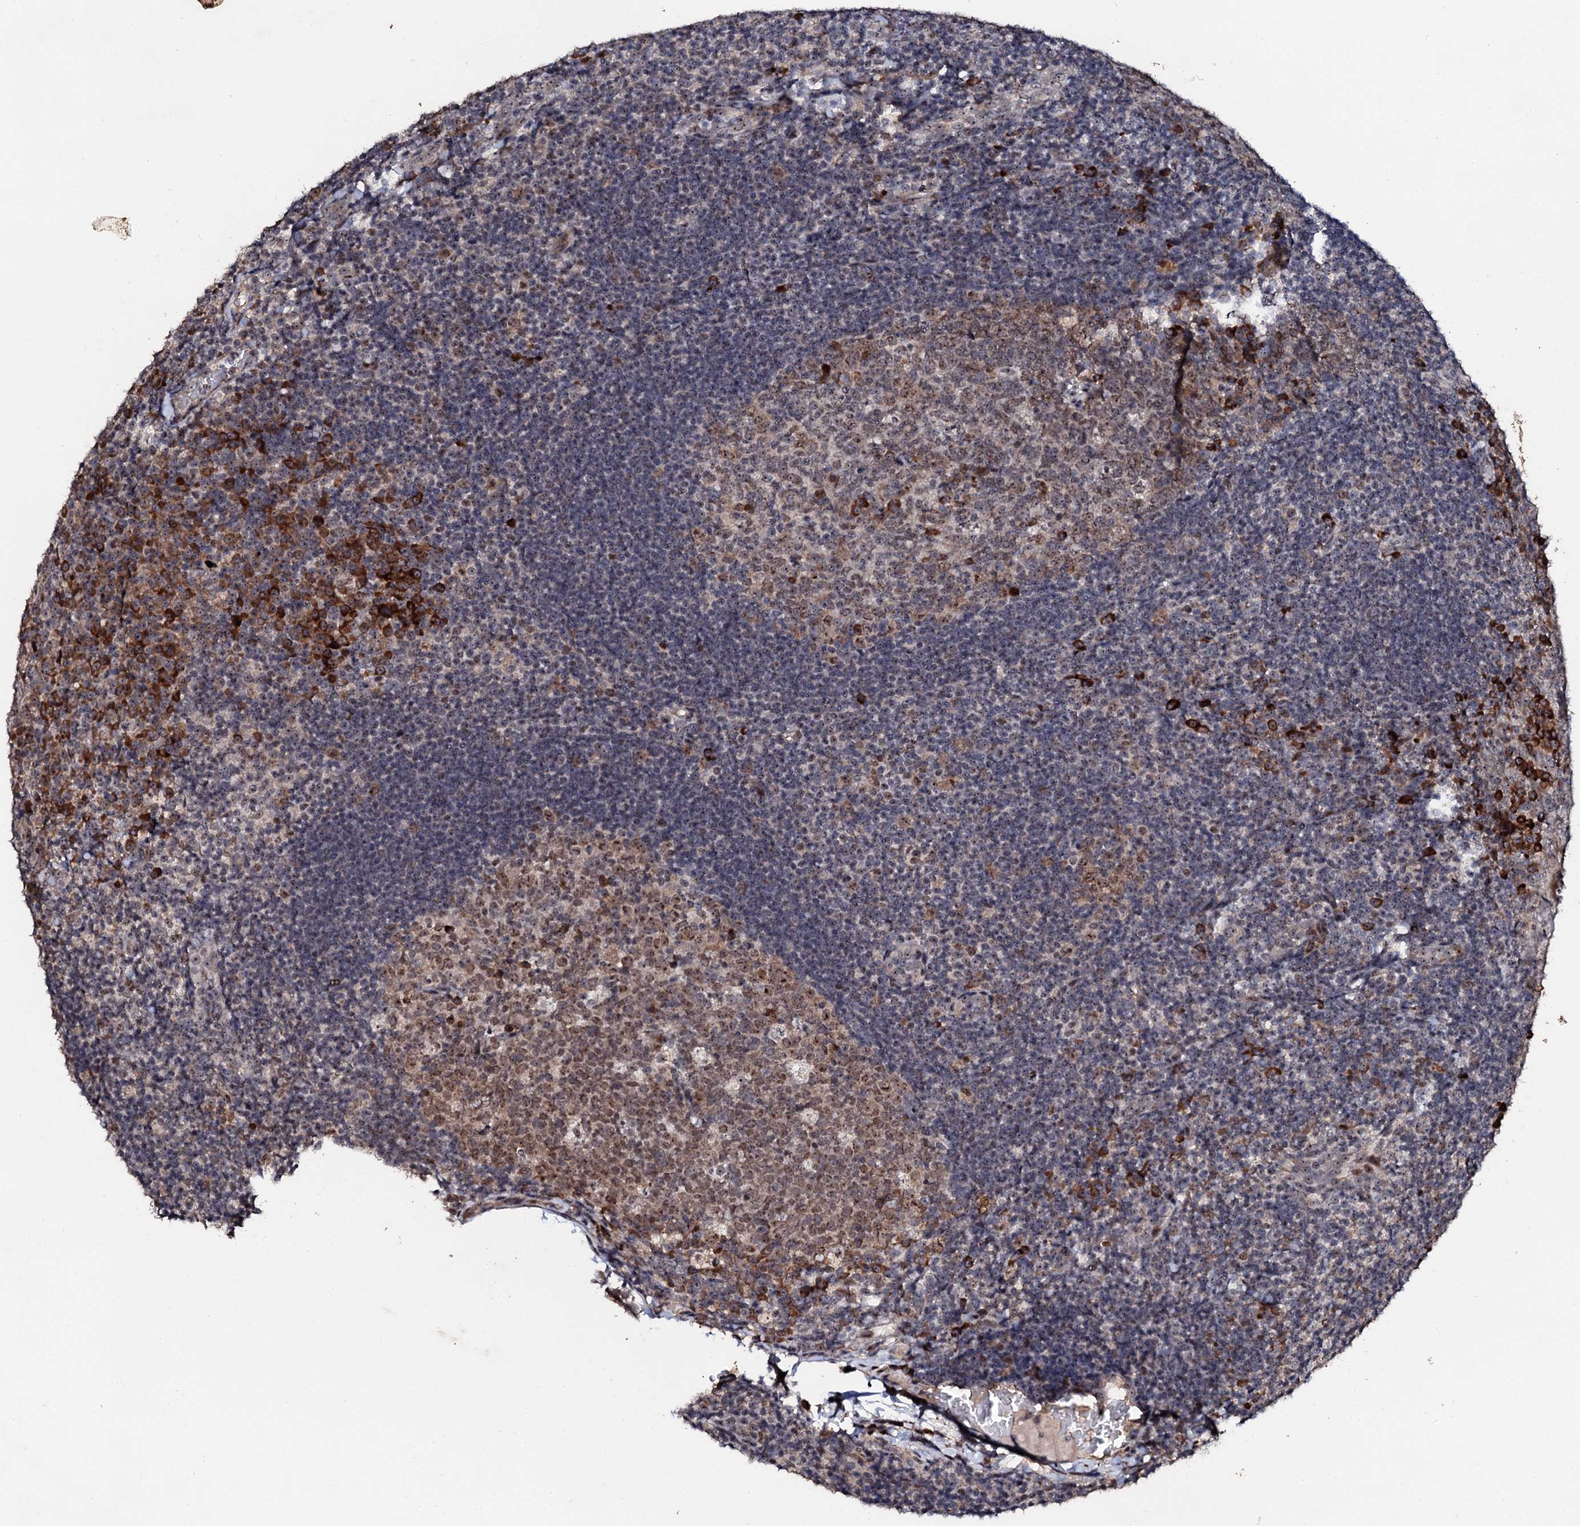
{"staining": {"intensity": "moderate", "quantity": "25%-75%", "location": "cytoplasmic/membranous,nuclear"}, "tissue": "tonsil", "cell_type": "Germinal center cells", "image_type": "normal", "snomed": [{"axis": "morphology", "description": "Normal tissue, NOS"}, {"axis": "topography", "description": "Tonsil"}], "caption": "High-magnification brightfield microscopy of normal tonsil stained with DAB (brown) and counterstained with hematoxylin (blue). germinal center cells exhibit moderate cytoplasmic/membranous,nuclear positivity is present in approximately25%-75% of cells.", "gene": "FAM111A", "patient": {"sex": "male", "age": 17}}